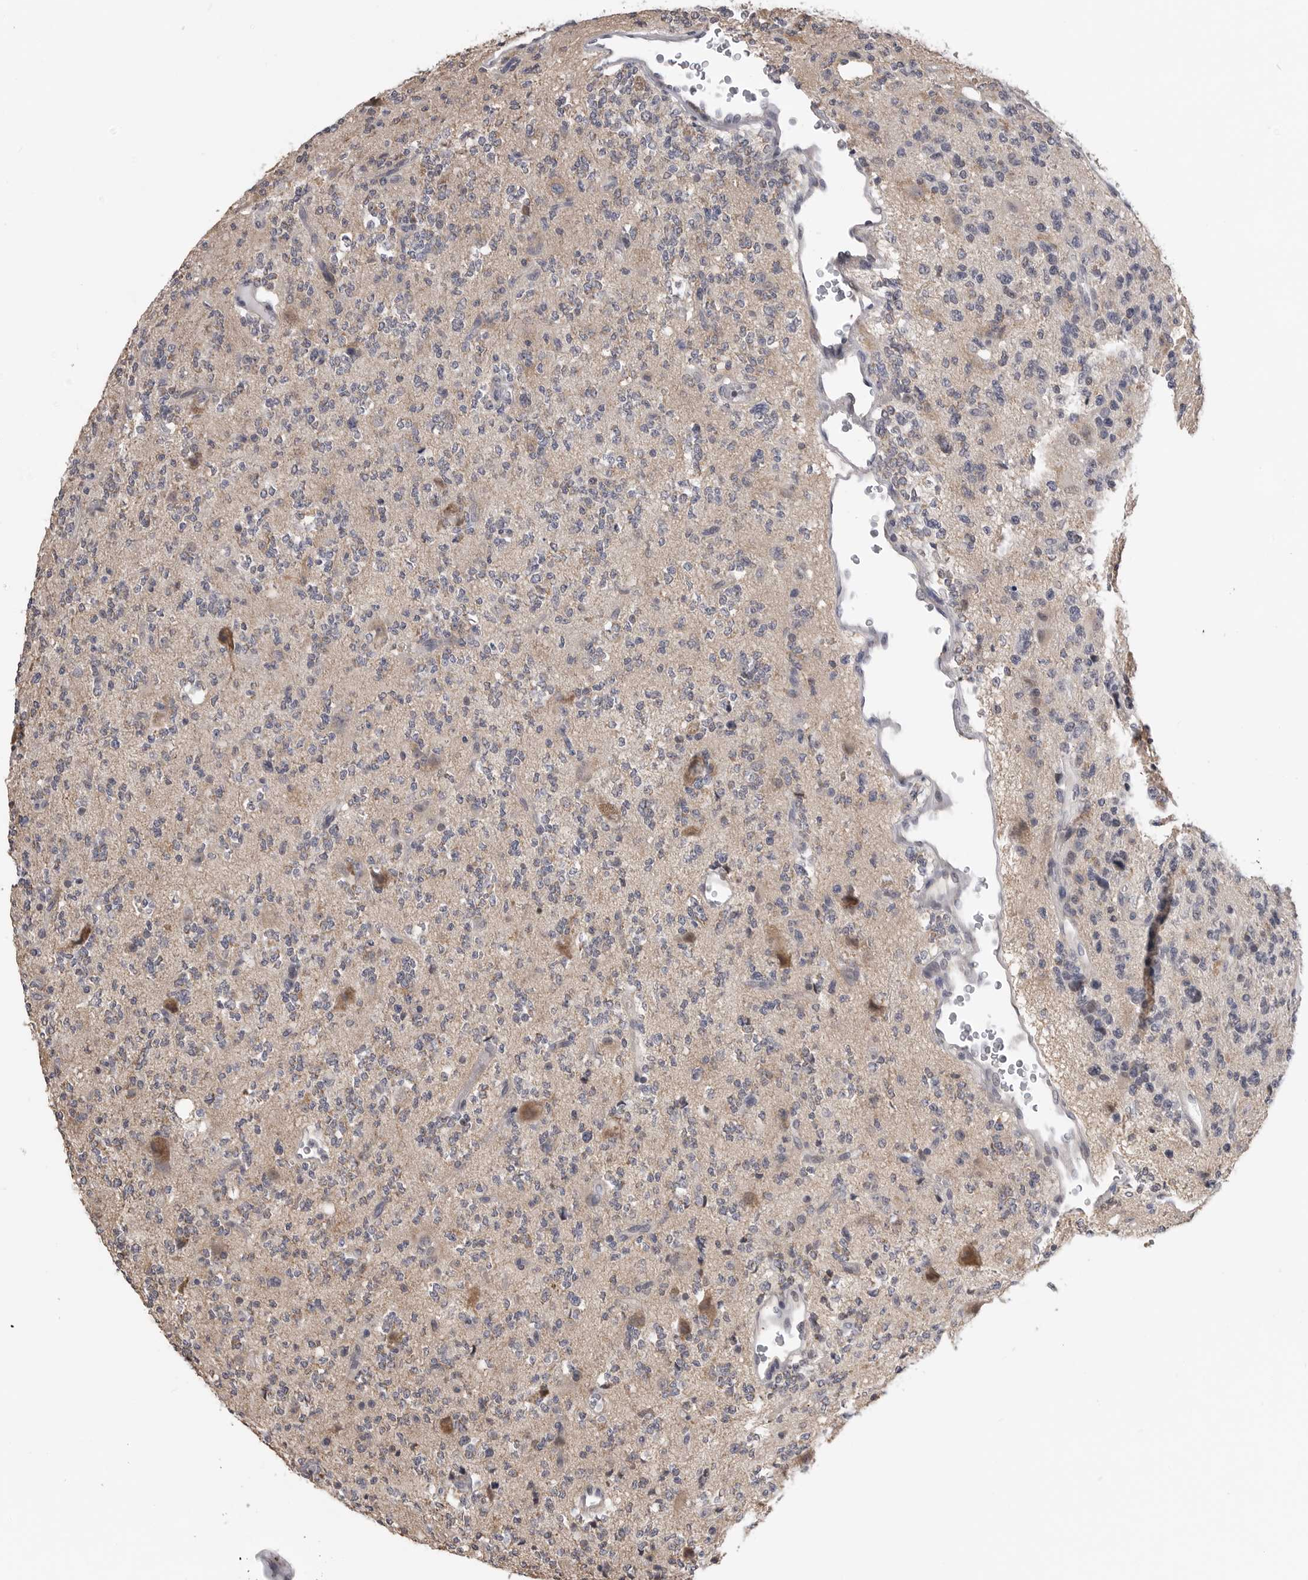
{"staining": {"intensity": "negative", "quantity": "none", "location": "none"}, "tissue": "glioma", "cell_type": "Tumor cells", "image_type": "cancer", "snomed": [{"axis": "morphology", "description": "Glioma, malignant, High grade"}, {"axis": "topography", "description": "Brain"}], "caption": "Immunohistochemistry of high-grade glioma (malignant) shows no staining in tumor cells.", "gene": "SMARCC1", "patient": {"sex": "female", "age": 62}}